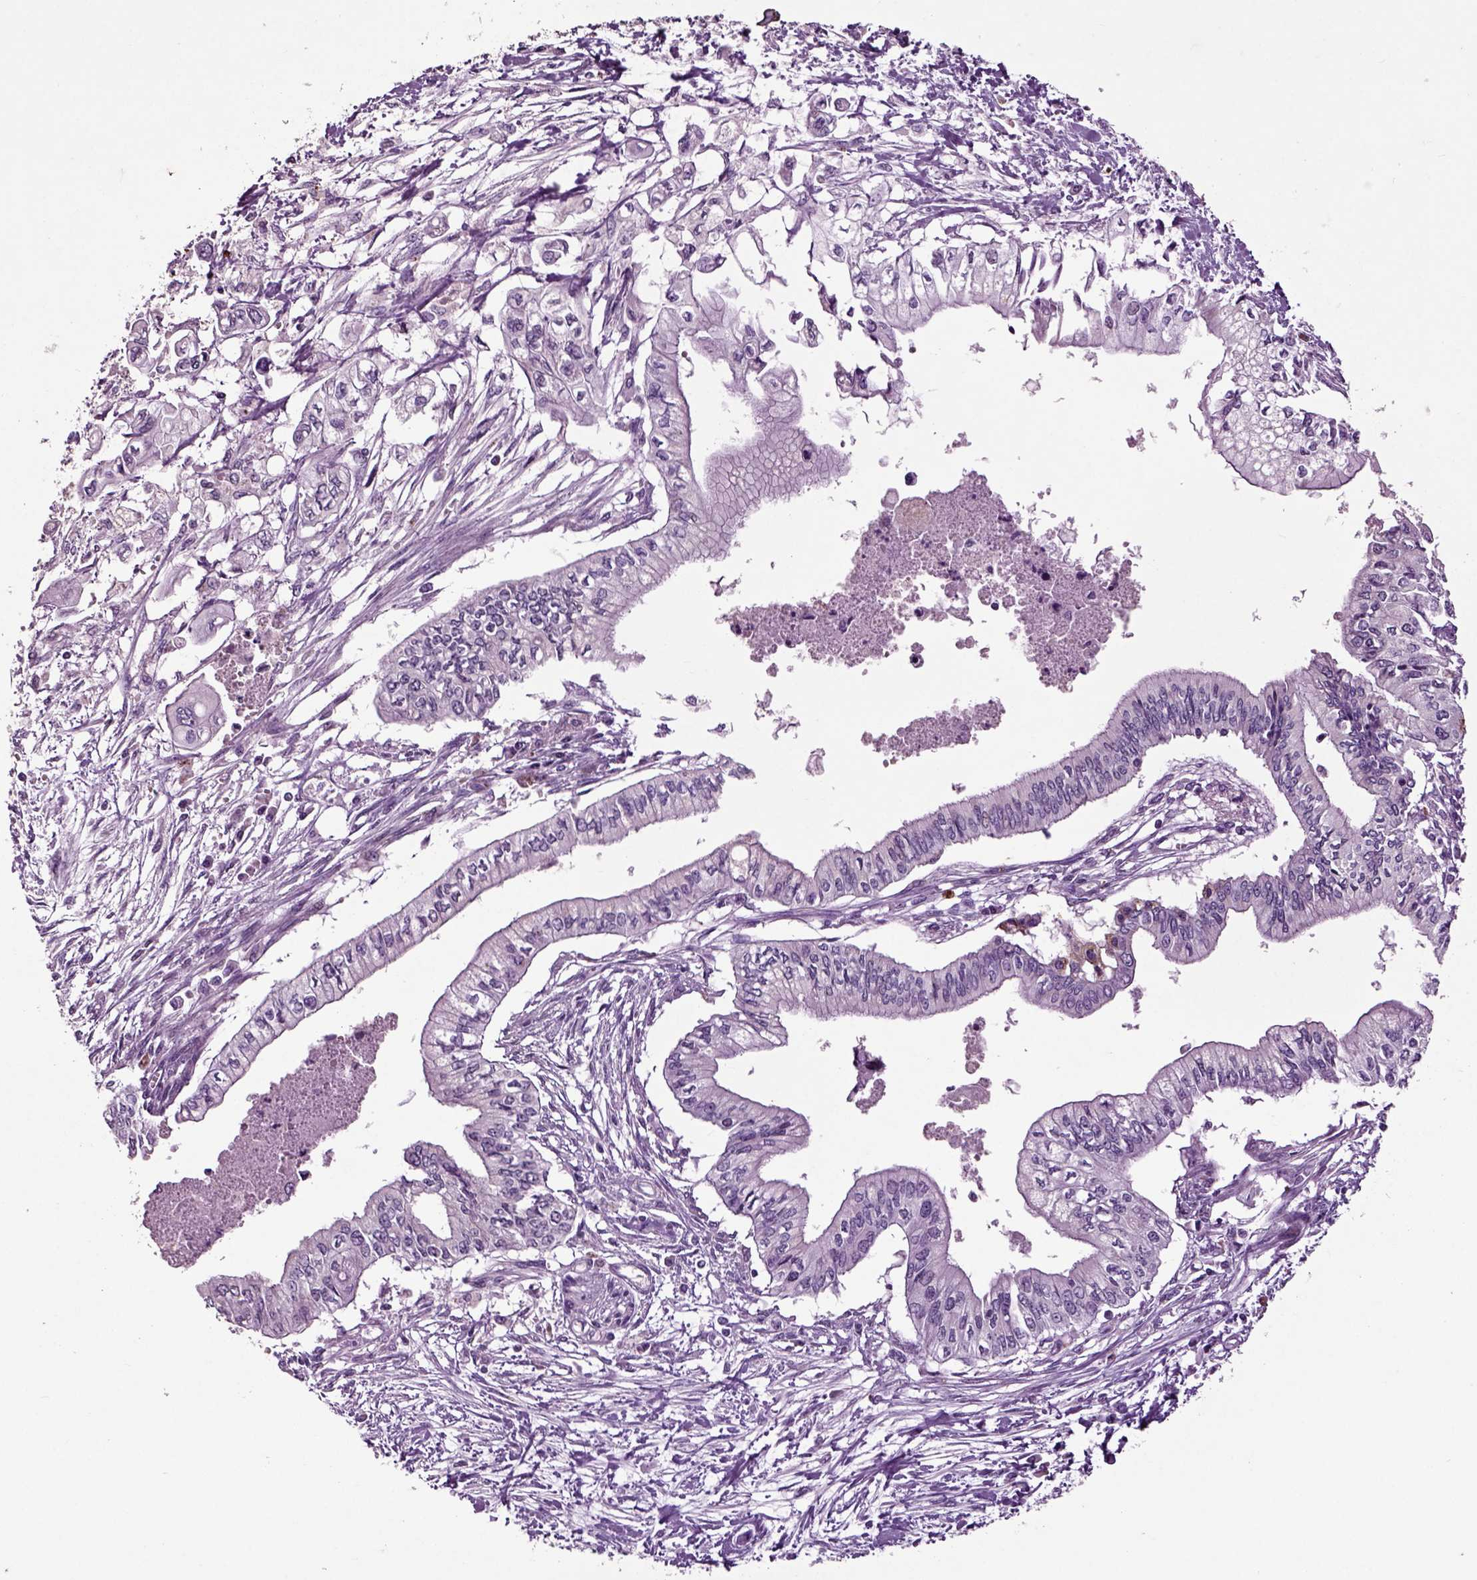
{"staining": {"intensity": "negative", "quantity": "none", "location": "none"}, "tissue": "pancreatic cancer", "cell_type": "Tumor cells", "image_type": "cancer", "snomed": [{"axis": "morphology", "description": "Adenocarcinoma, NOS"}, {"axis": "topography", "description": "Pancreas"}], "caption": "Pancreatic cancer stained for a protein using IHC exhibits no expression tumor cells.", "gene": "CRHR1", "patient": {"sex": "female", "age": 61}}